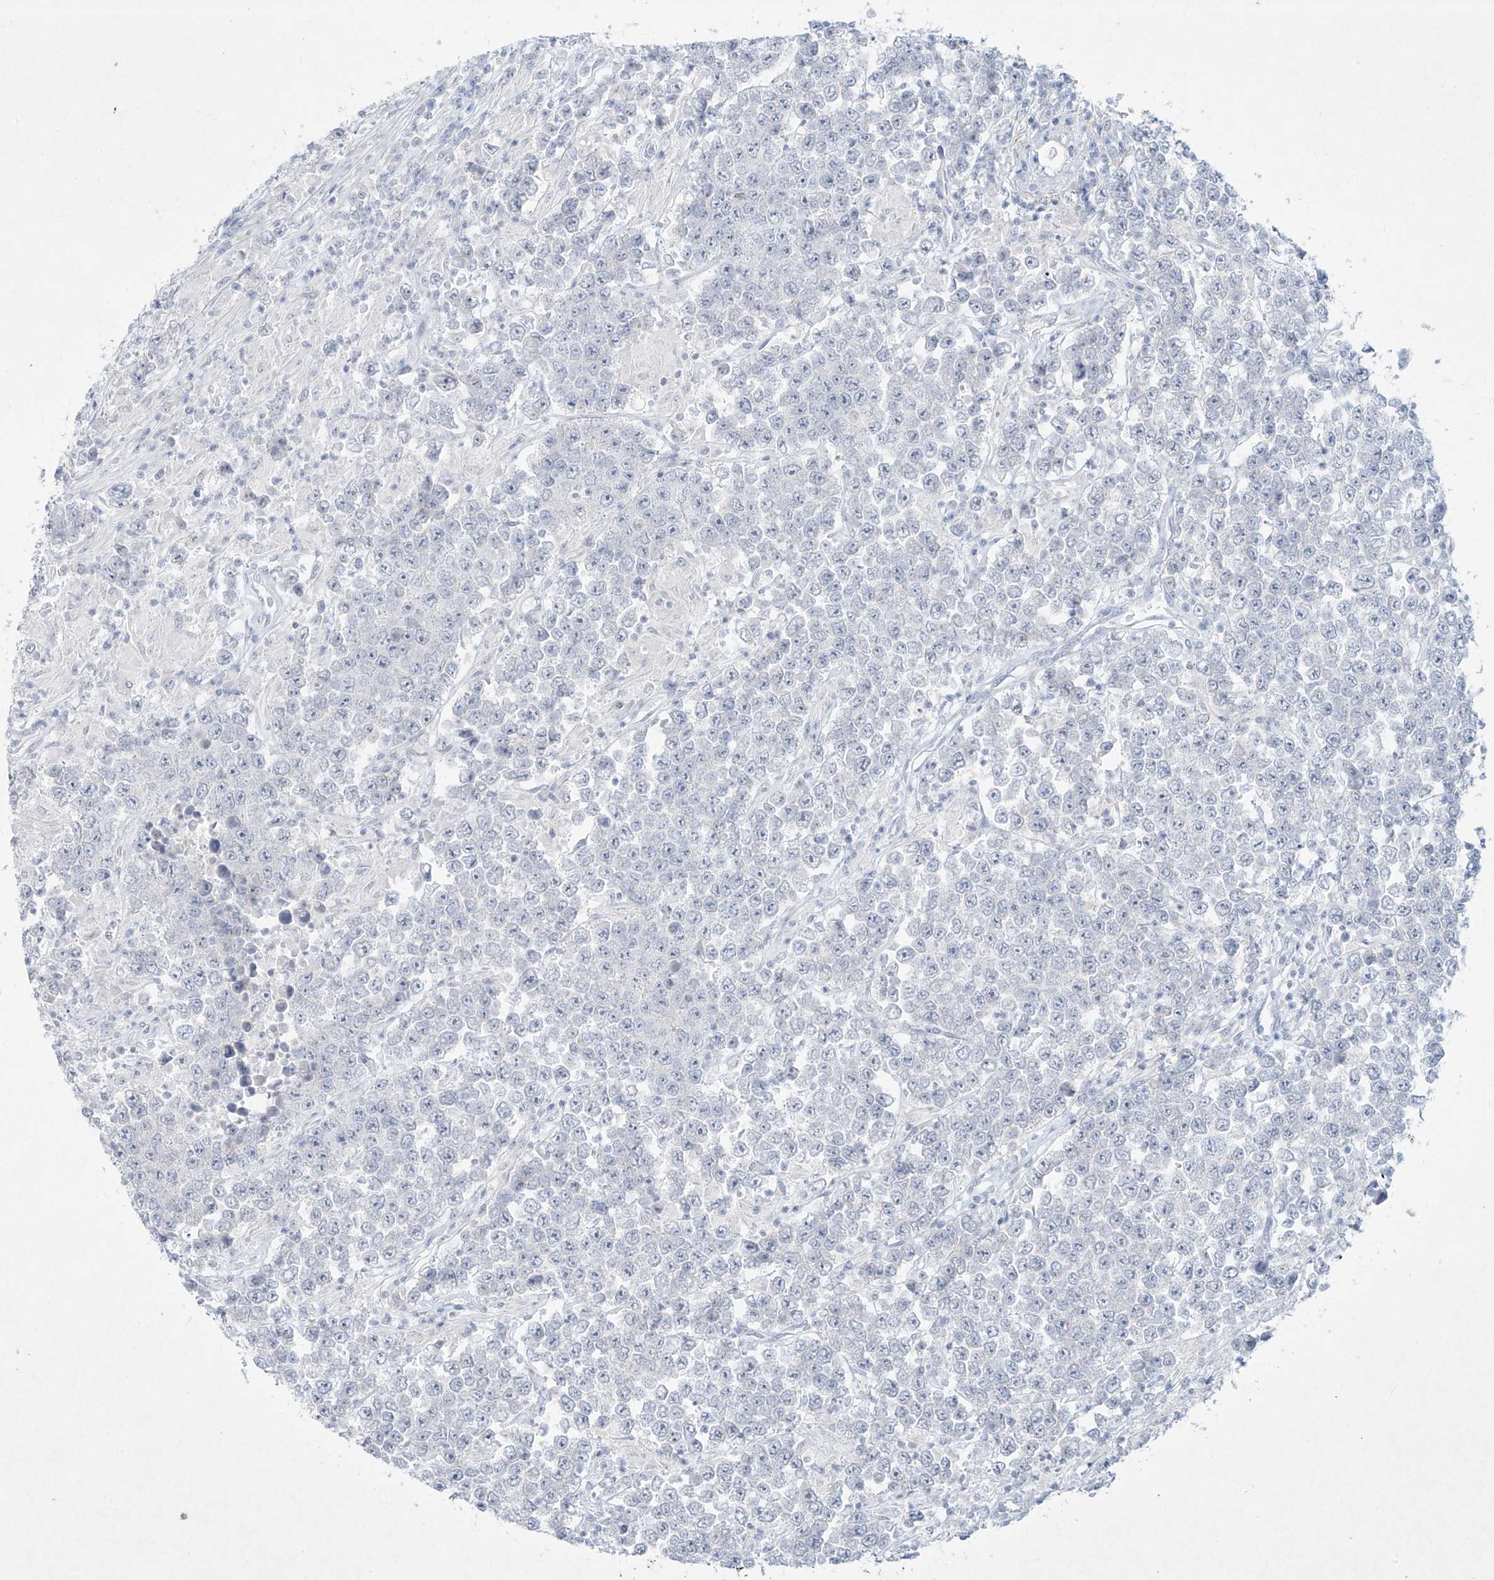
{"staining": {"intensity": "negative", "quantity": "none", "location": "none"}, "tissue": "testis cancer", "cell_type": "Tumor cells", "image_type": "cancer", "snomed": [{"axis": "morphology", "description": "Normal tissue, NOS"}, {"axis": "morphology", "description": "Urothelial carcinoma, High grade"}, {"axis": "morphology", "description": "Seminoma, NOS"}, {"axis": "morphology", "description": "Carcinoma, Embryonal, NOS"}, {"axis": "topography", "description": "Urinary bladder"}, {"axis": "topography", "description": "Testis"}], "caption": "Image shows no significant protein staining in tumor cells of testis embryonal carcinoma. Brightfield microscopy of immunohistochemistry (IHC) stained with DAB (3,3'-diaminobenzidine) (brown) and hematoxylin (blue), captured at high magnification.", "gene": "PAX6", "patient": {"sex": "male", "age": 41}}